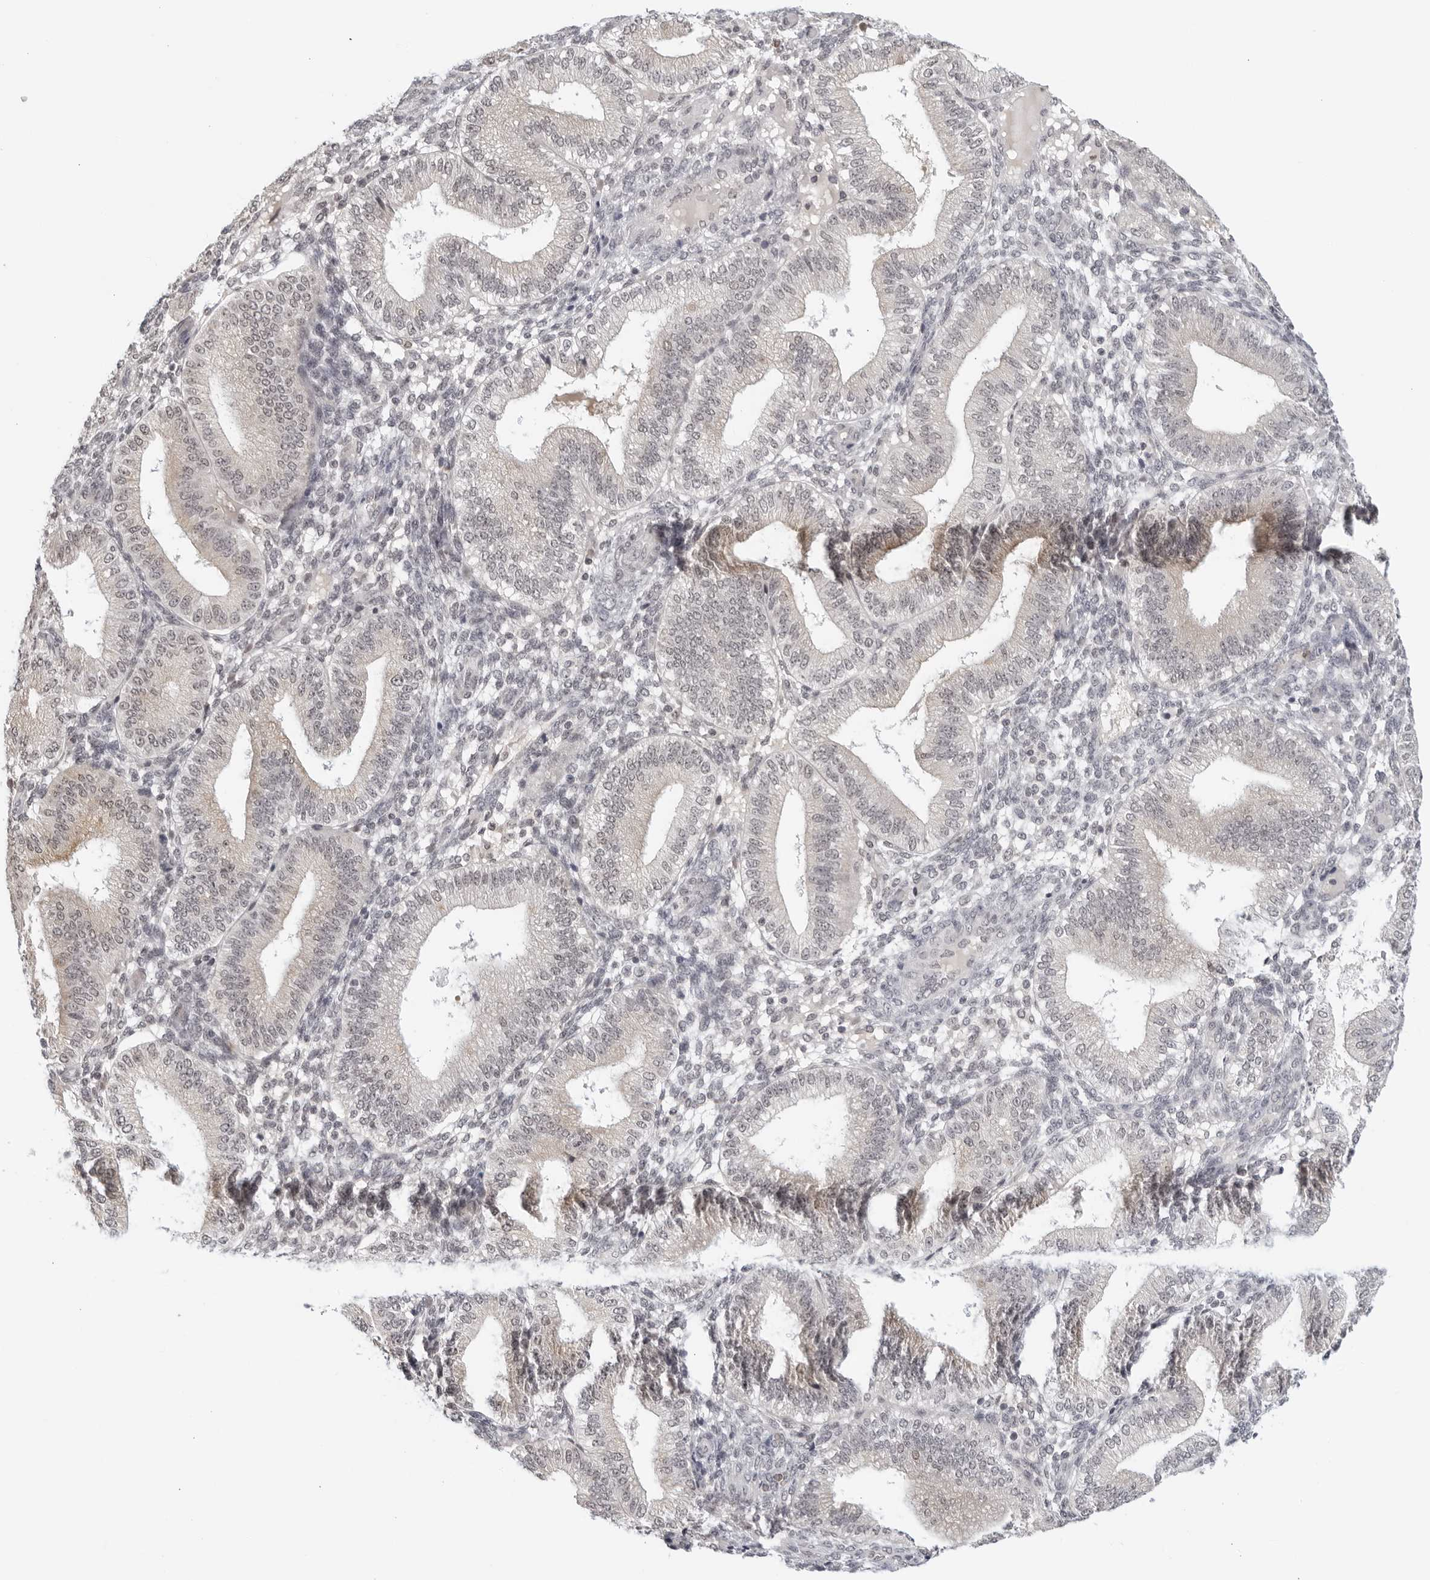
{"staining": {"intensity": "negative", "quantity": "none", "location": "none"}, "tissue": "endometrium", "cell_type": "Cells in endometrial stroma", "image_type": "normal", "snomed": [{"axis": "morphology", "description": "Normal tissue, NOS"}, {"axis": "topography", "description": "Endometrium"}], "caption": "Immunohistochemistry (IHC) image of benign endometrium stained for a protein (brown), which demonstrates no staining in cells in endometrial stroma.", "gene": "RAB11FIP3", "patient": {"sex": "female", "age": 39}}